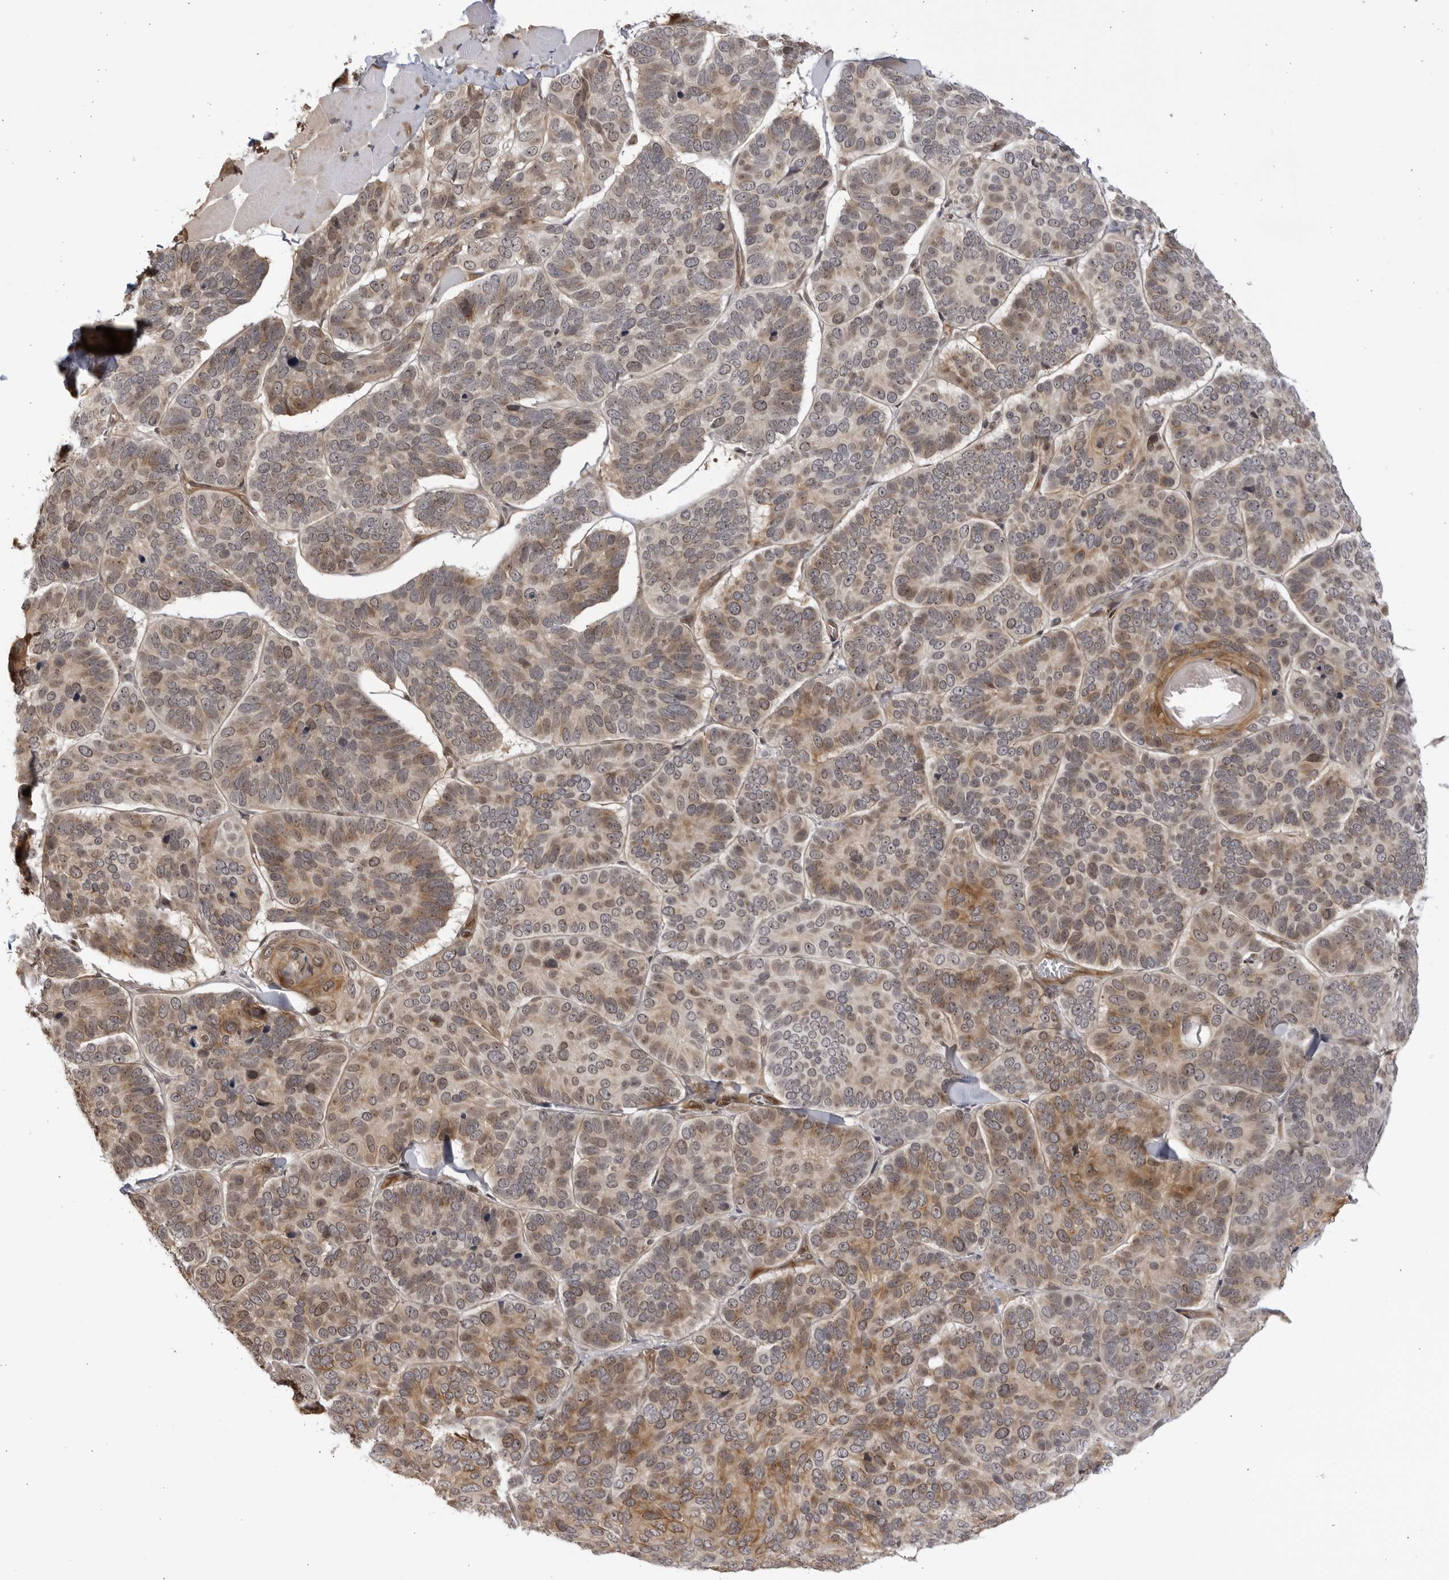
{"staining": {"intensity": "moderate", "quantity": "25%-75%", "location": "cytoplasmic/membranous"}, "tissue": "skin cancer", "cell_type": "Tumor cells", "image_type": "cancer", "snomed": [{"axis": "morphology", "description": "Basal cell carcinoma"}, {"axis": "topography", "description": "Skin"}], "caption": "An immunohistochemistry micrograph of tumor tissue is shown. Protein staining in brown labels moderate cytoplasmic/membranous positivity in skin basal cell carcinoma within tumor cells. The protein is shown in brown color, while the nuclei are stained blue.", "gene": "CNBD1", "patient": {"sex": "male", "age": 62}}